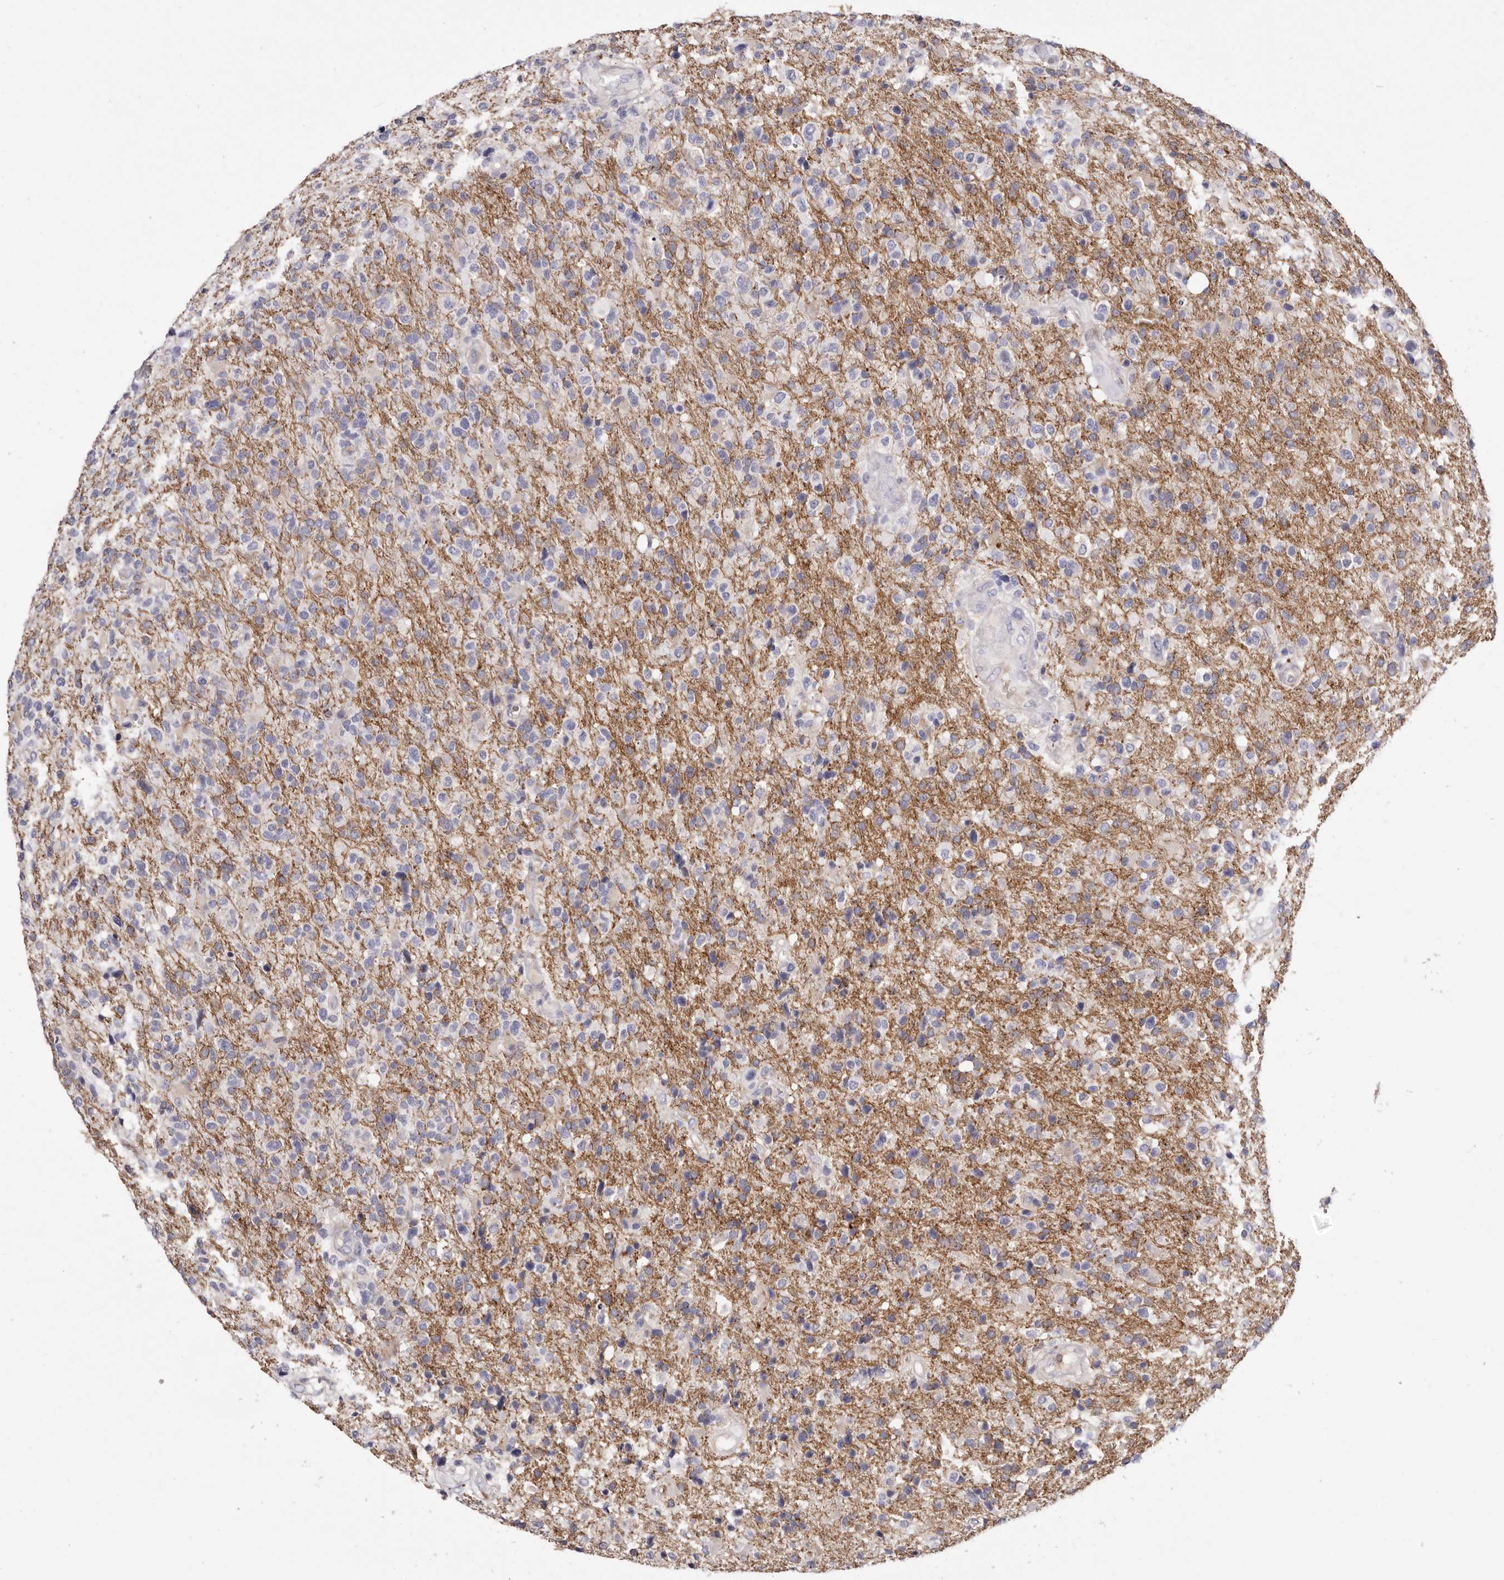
{"staining": {"intensity": "negative", "quantity": "none", "location": "none"}, "tissue": "glioma", "cell_type": "Tumor cells", "image_type": "cancer", "snomed": [{"axis": "morphology", "description": "Glioma, malignant, High grade"}, {"axis": "topography", "description": "Brain"}], "caption": "A high-resolution image shows immunohistochemistry (IHC) staining of glioma, which reveals no significant positivity in tumor cells.", "gene": "S1PR5", "patient": {"sex": "male", "age": 72}}